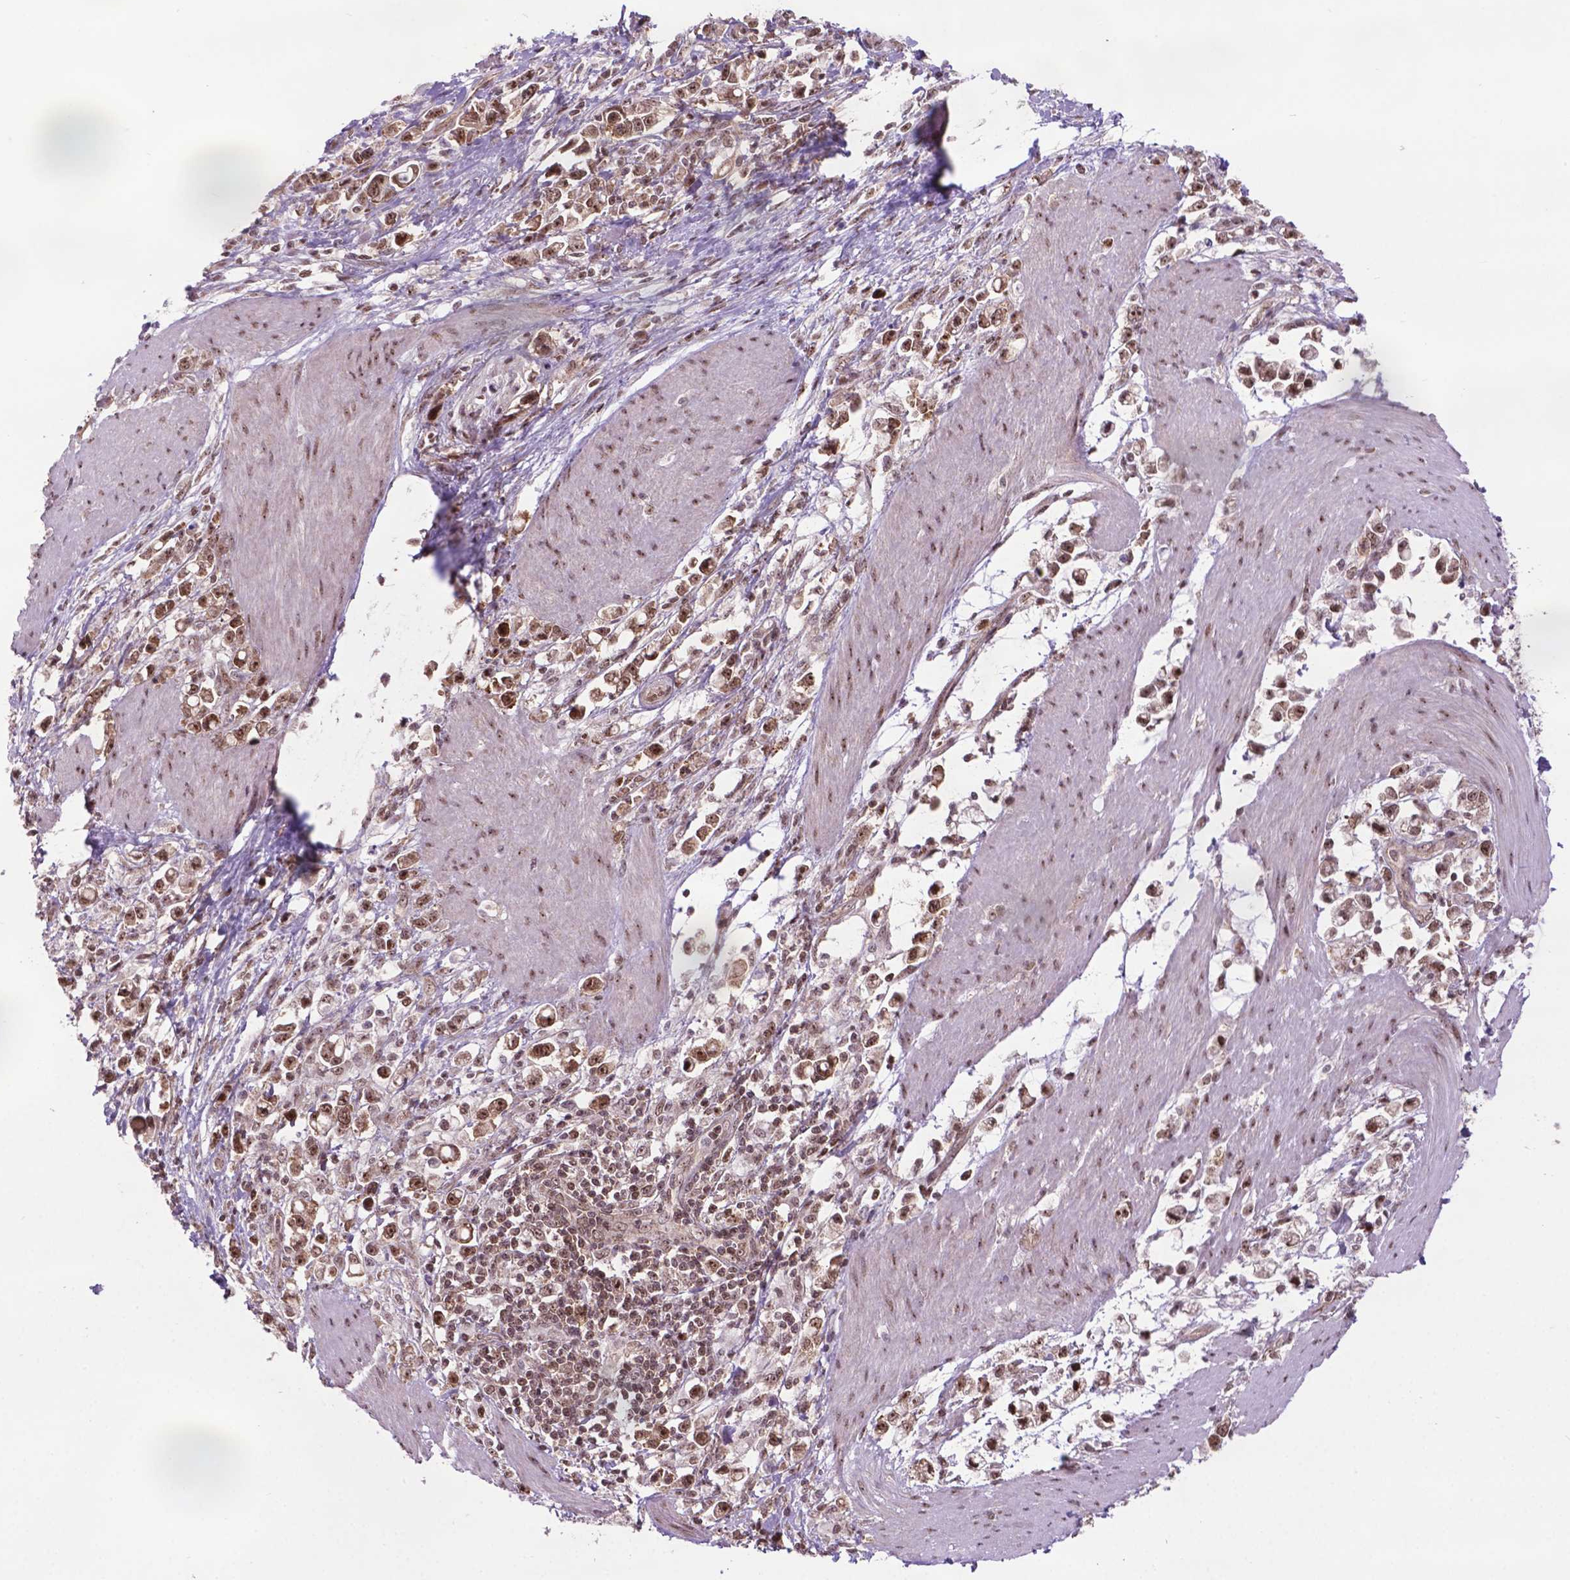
{"staining": {"intensity": "moderate", "quantity": ">75%", "location": "nuclear"}, "tissue": "stomach cancer", "cell_type": "Tumor cells", "image_type": "cancer", "snomed": [{"axis": "morphology", "description": "Adenocarcinoma, NOS"}, {"axis": "topography", "description": "Stomach"}], "caption": "IHC (DAB (3,3'-diaminobenzidine)) staining of stomach cancer demonstrates moderate nuclear protein expression in about >75% of tumor cells.", "gene": "CSNK2A1", "patient": {"sex": "male", "age": 63}}